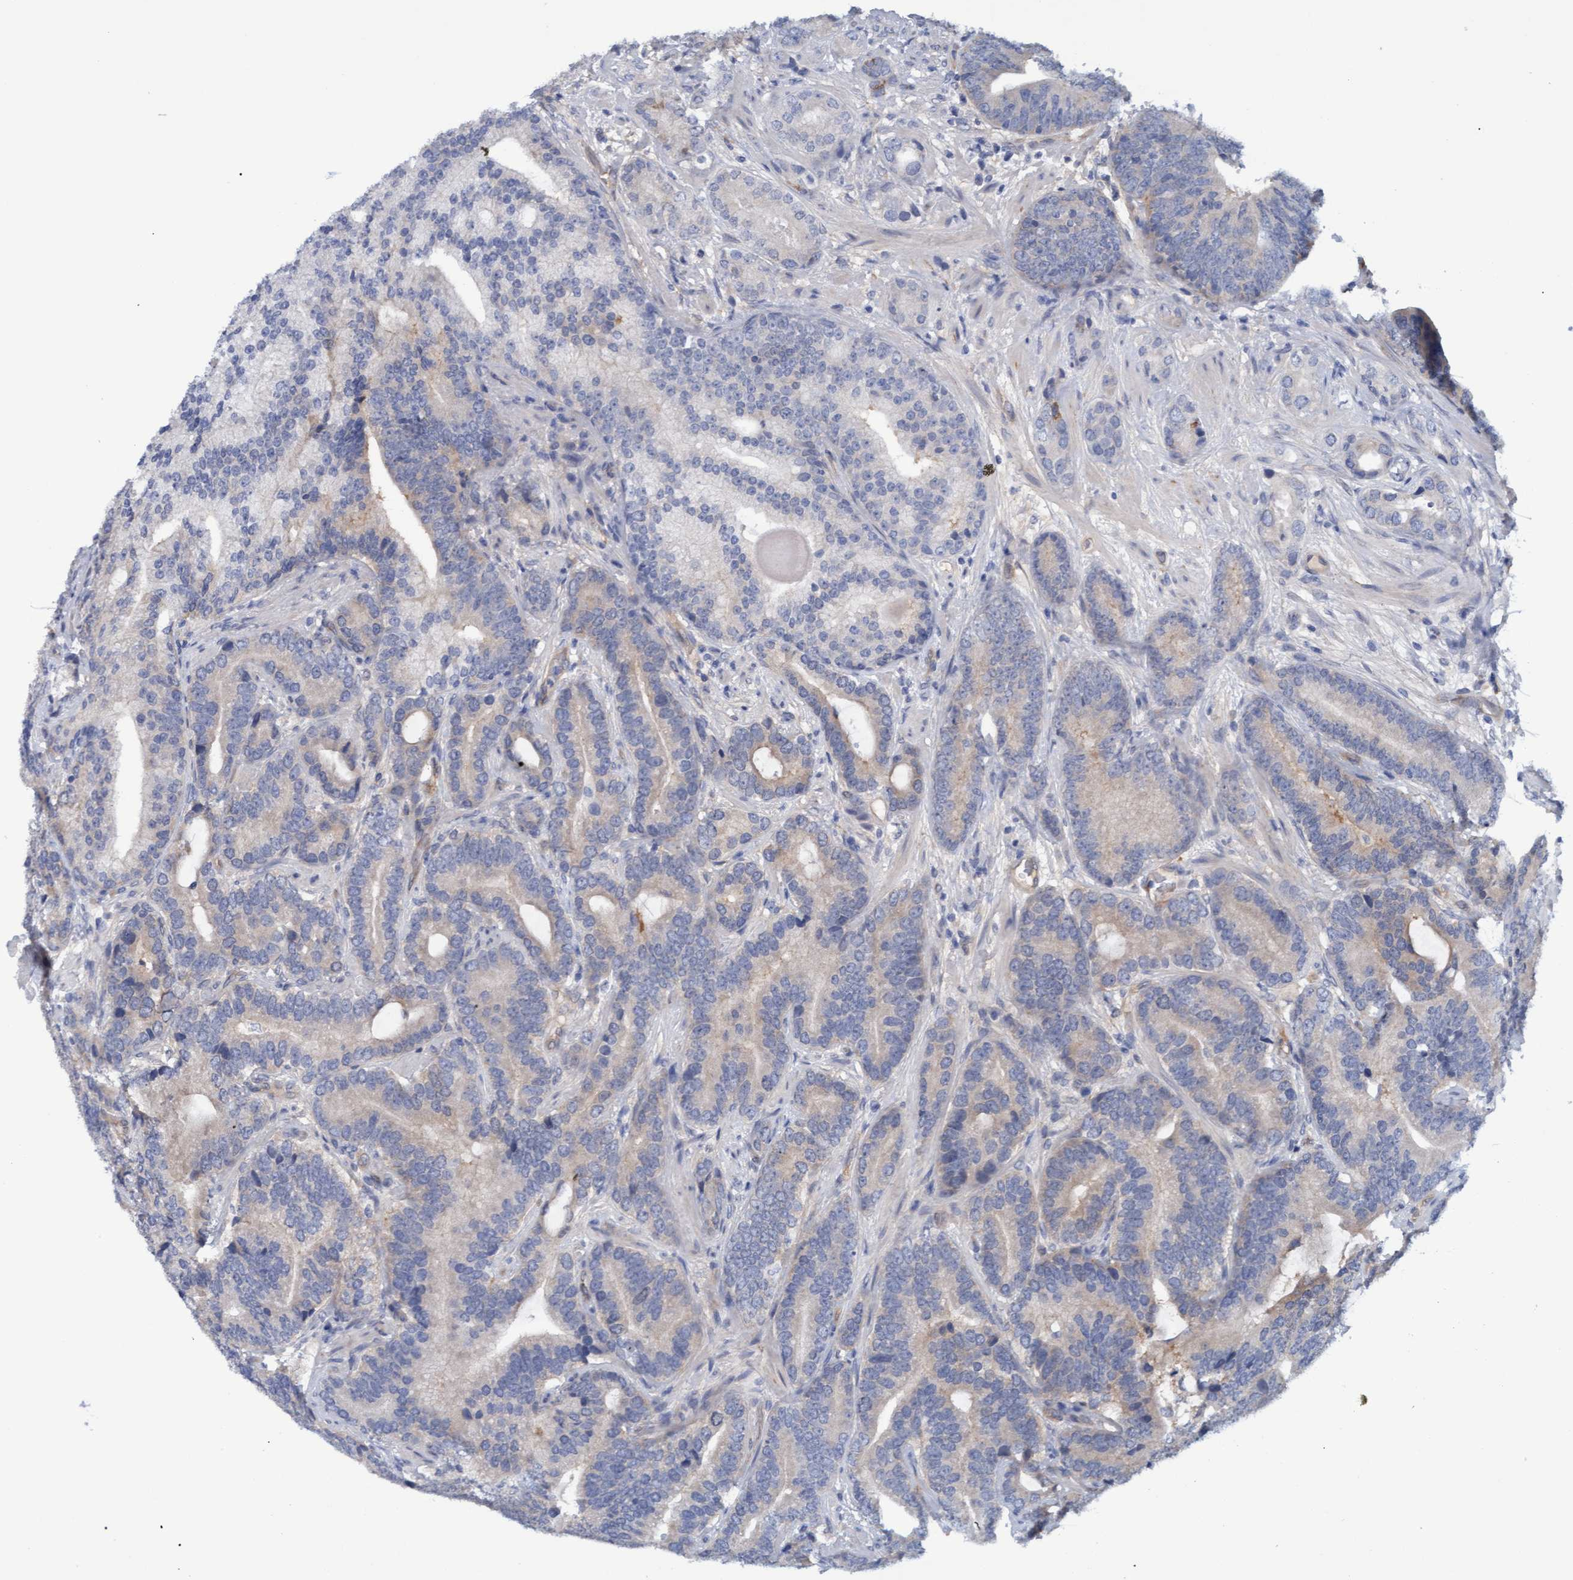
{"staining": {"intensity": "weak", "quantity": "<25%", "location": "cytoplasmic/membranous"}, "tissue": "prostate cancer", "cell_type": "Tumor cells", "image_type": "cancer", "snomed": [{"axis": "morphology", "description": "Adenocarcinoma, High grade"}, {"axis": "topography", "description": "Prostate"}], "caption": "A high-resolution histopathology image shows IHC staining of prostate cancer, which demonstrates no significant staining in tumor cells.", "gene": "STXBP1", "patient": {"sex": "male", "age": 55}}